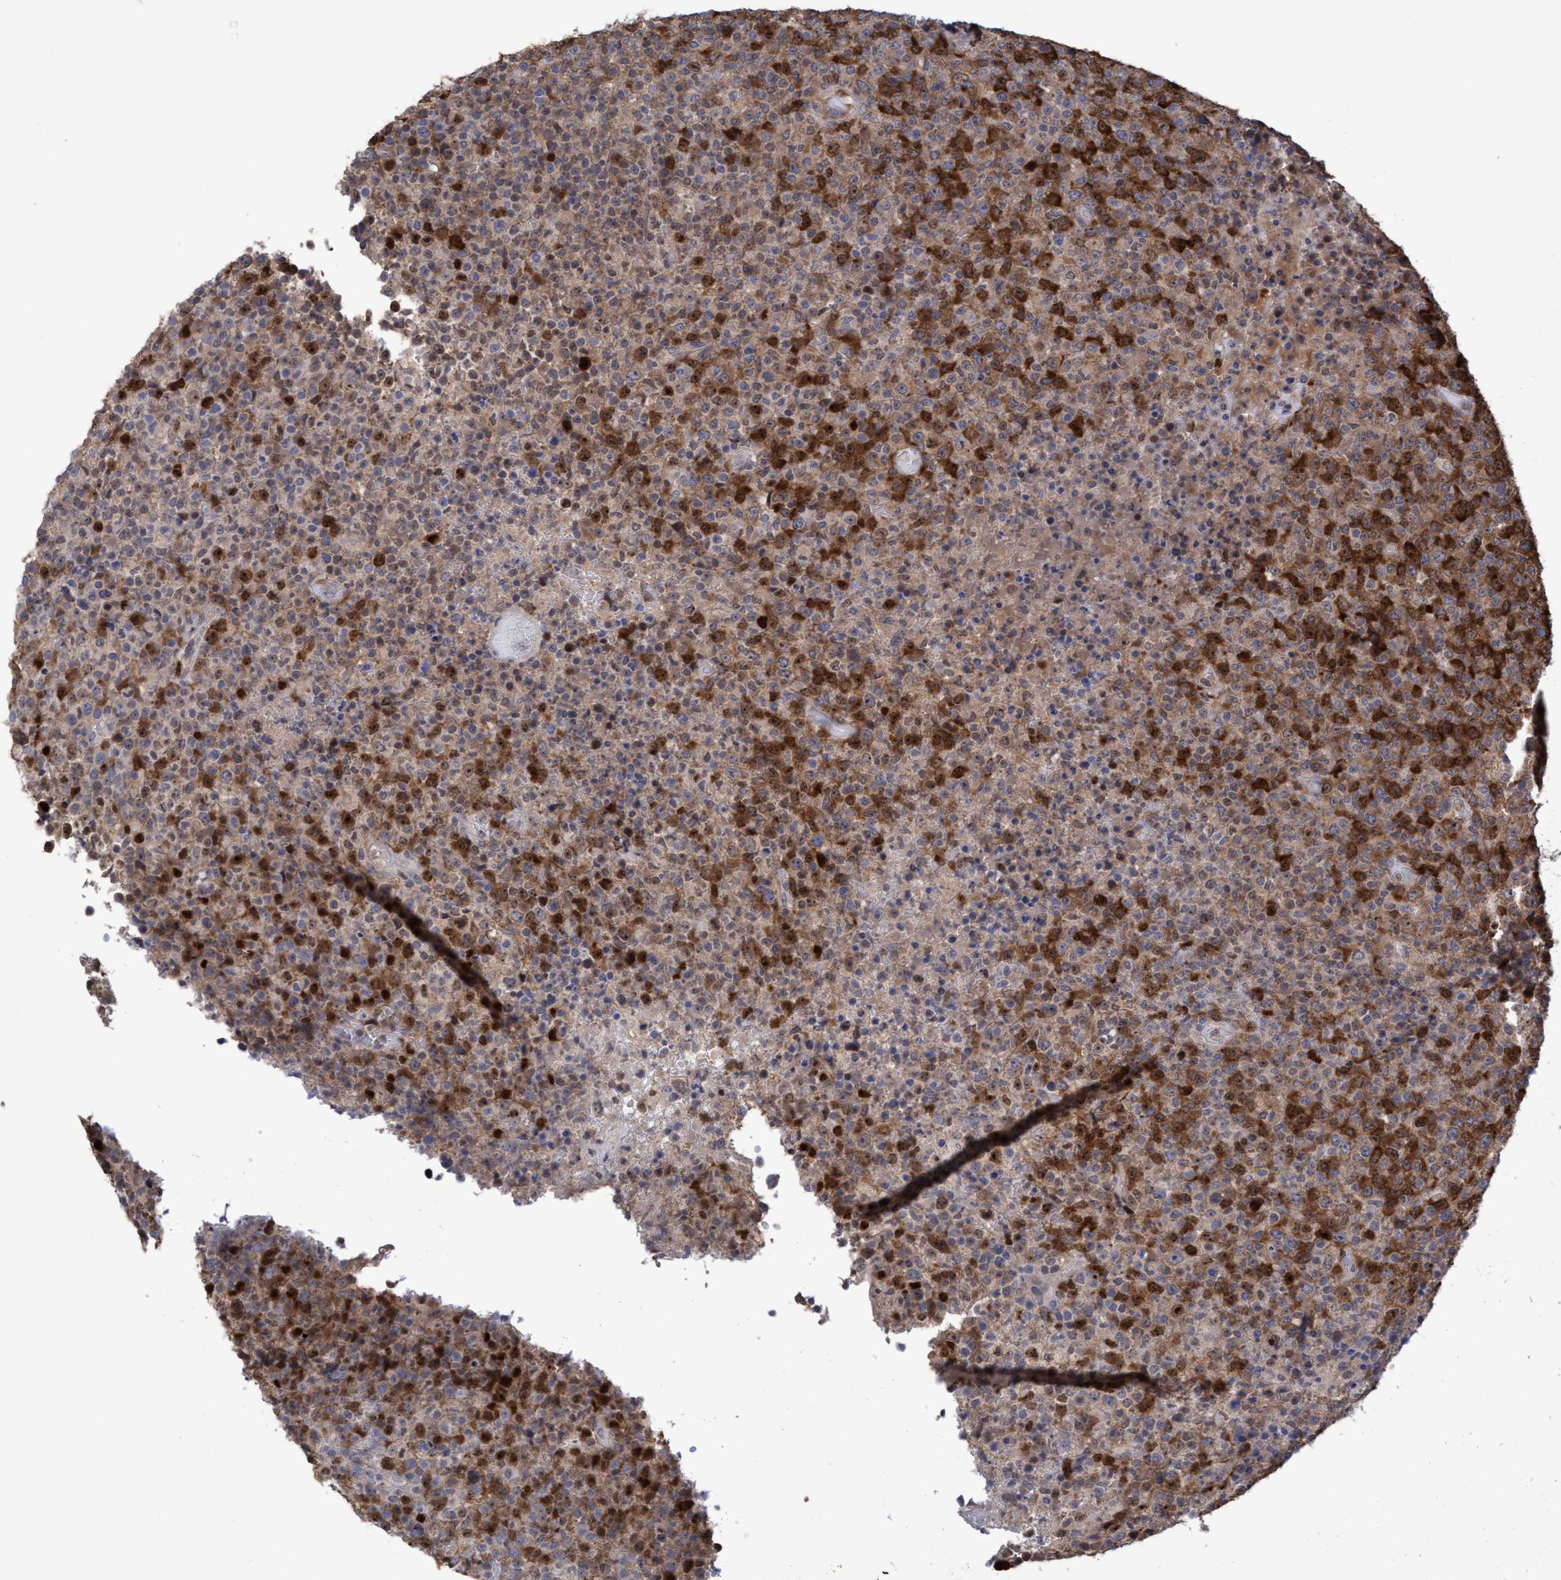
{"staining": {"intensity": "strong", "quantity": "25%-75%", "location": "cytoplasmic/membranous,nuclear"}, "tissue": "lymphoma", "cell_type": "Tumor cells", "image_type": "cancer", "snomed": [{"axis": "morphology", "description": "Malignant lymphoma, non-Hodgkin's type, High grade"}, {"axis": "topography", "description": "Lymph node"}], "caption": "An immunohistochemistry (IHC) micrograph of tumor tissue is shown. Protein staining in brown shows strong cytoplasmic/membranous and nuclear positivity in lymphoma within tumor cells.", "gene": "SLBP", "patient": {"sex": "male", "age": 13}}